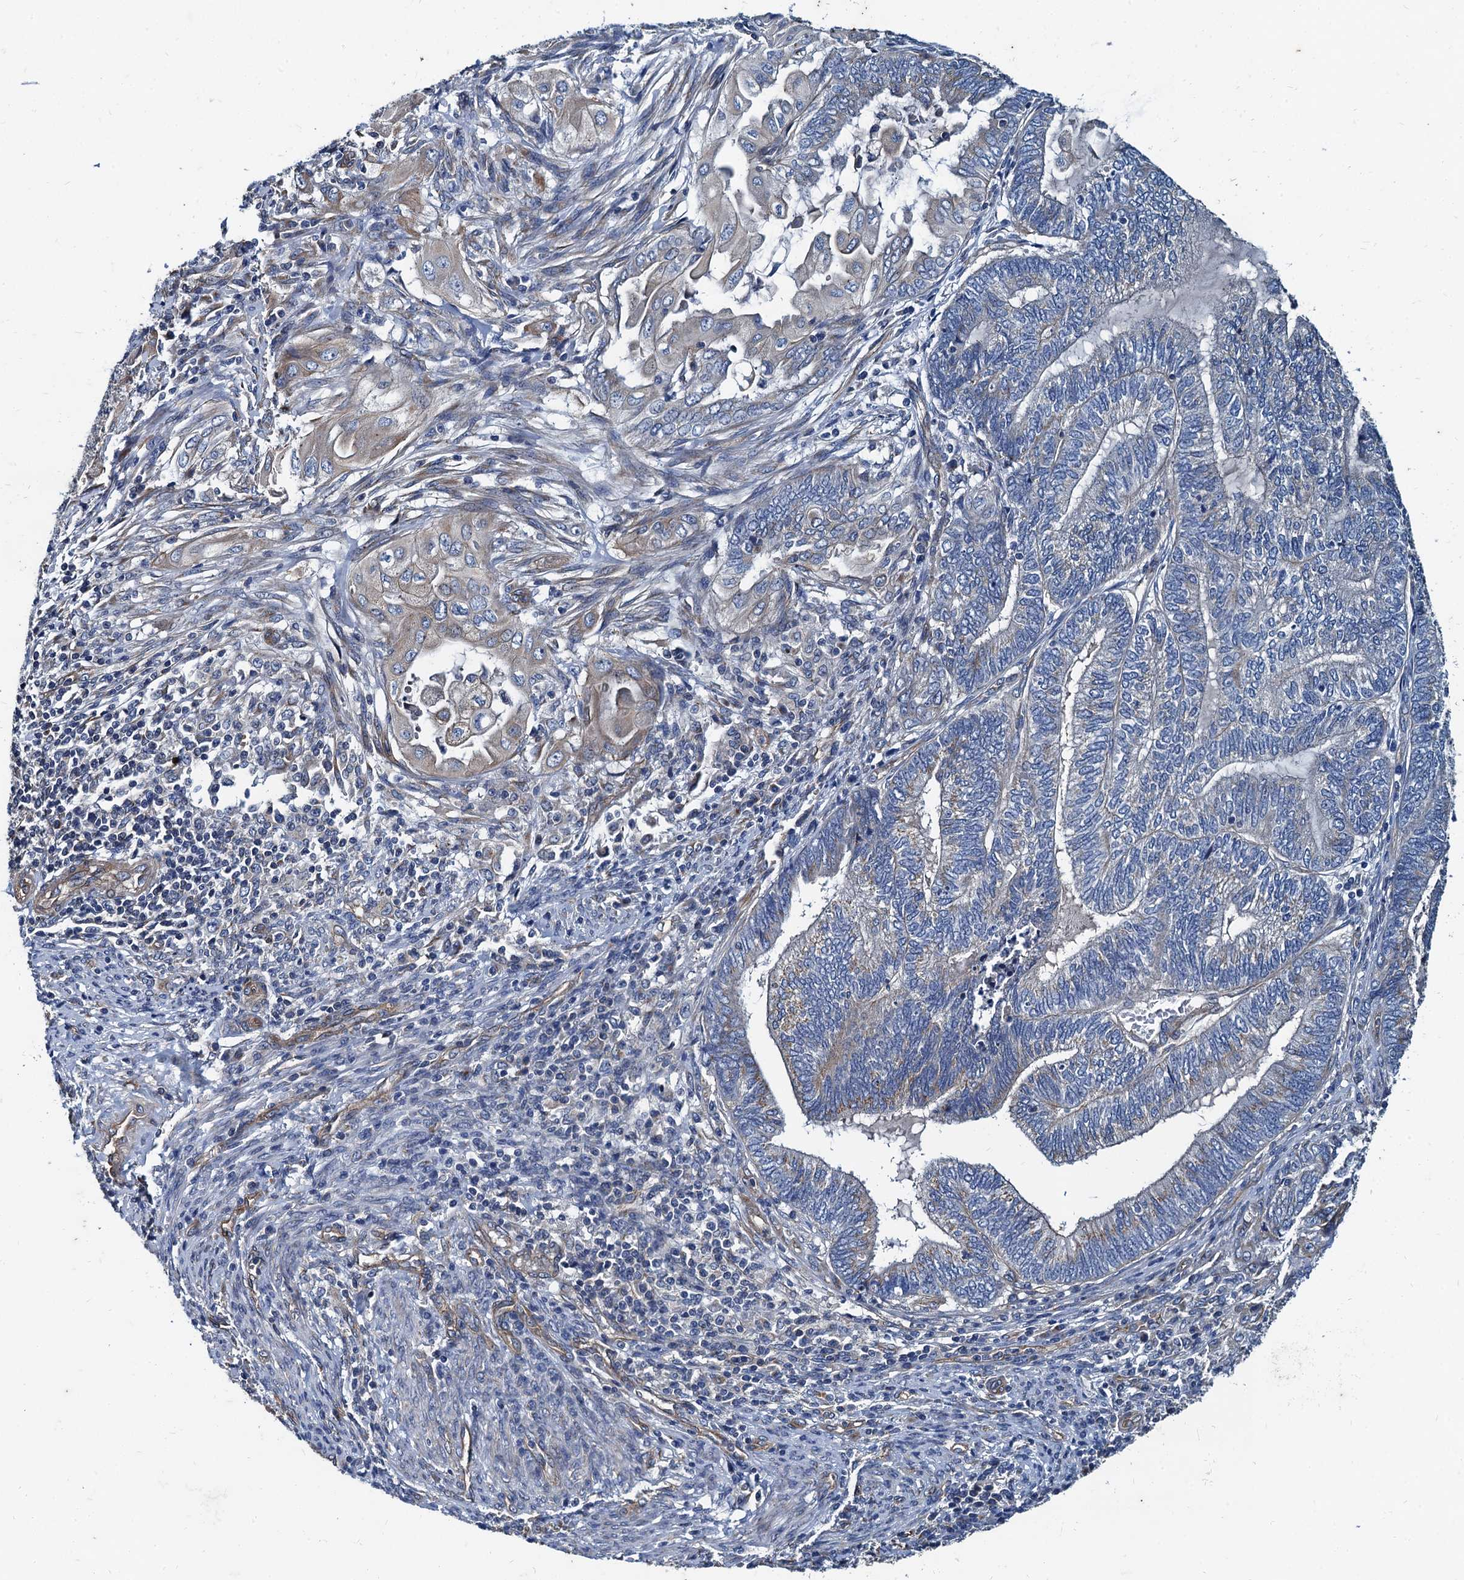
{"staining": {"intensity": "negative", "quantity": "none", "location": "none"}, "tissue": "endometrial cancer", "cell_type": "Tumor cells", "image_type": "cancer", "snomed": [{"axis": "morphology", "description": "Adenocarcinoma, NOS"}, {"axis": "topography", "description": "Uterus"}, {"axis": "topography", "description": "Endometrium"}], "caption": "Immunohistochemistry (IHC) histopathology image of neoplastic tissue: endometrial cancer stained with DAB reveals no significant protein expression in tumor cells. The staining is performed using DAB brown chromogen with nuclei counter-stained in using hematoxylin.", "gene": "NGRN", "patient": {"sex": "female", "age": 70}}